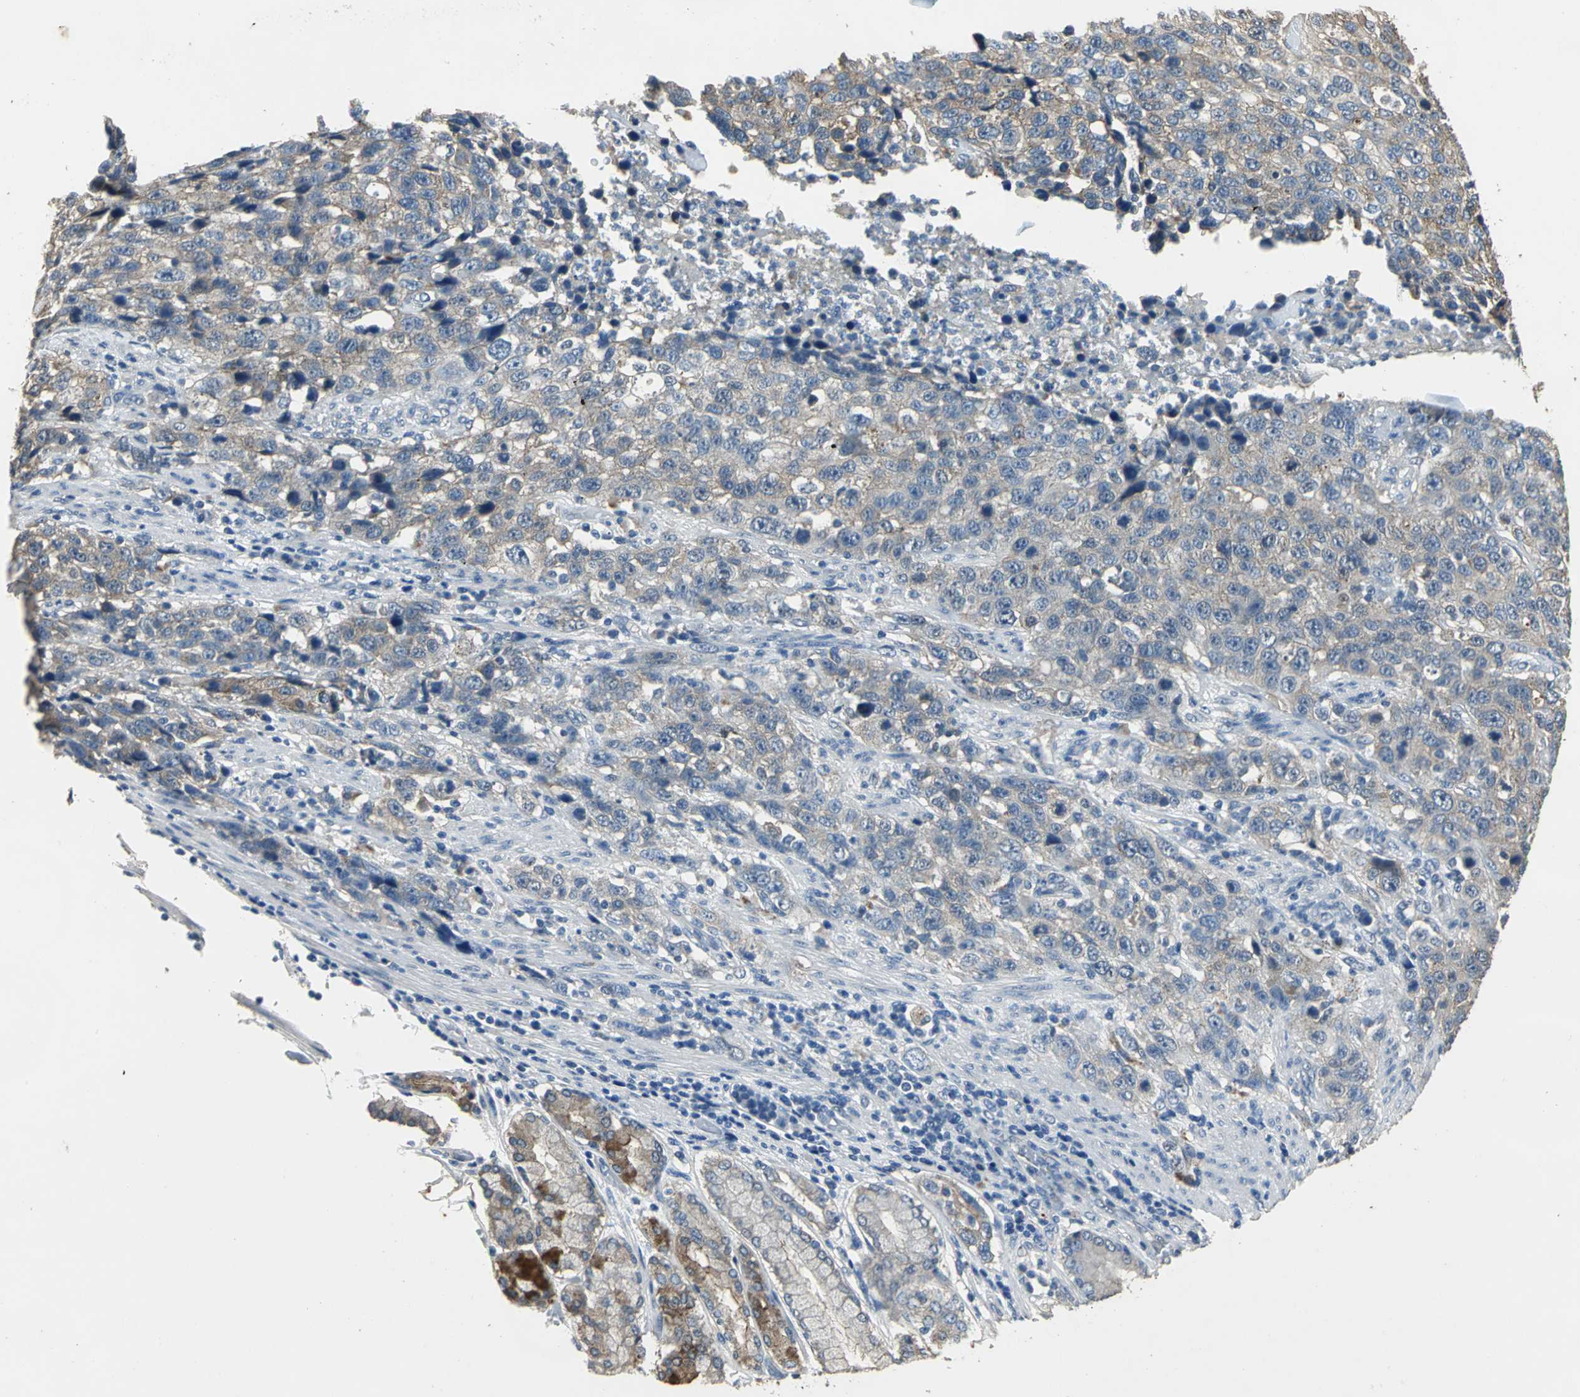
{"staining": {"intensity": "weak", "quantity": ">75%", "location": "cytoplasmic/membranous"}, "tissue": "stomach cancer", "cell_type": "Tumor cells", "image_type": "cancer", "snomed": [{"axis": "morphology", "description": "Normal tissue, NOS"}, {"axis": "morphology", "description": "Adenocarcinoma, NOS"}, {"axis": "topography", "description": "Stomach"}], "caption": "Stomach cancer tissue reveals weak cytoplasmic/membranous expression in approximately >75% of tumor cells The protein is shown in brown color, while the nuclei are stained blue.", "gene": "OCLN", "patient": {"sex": "male", "age": 48}}